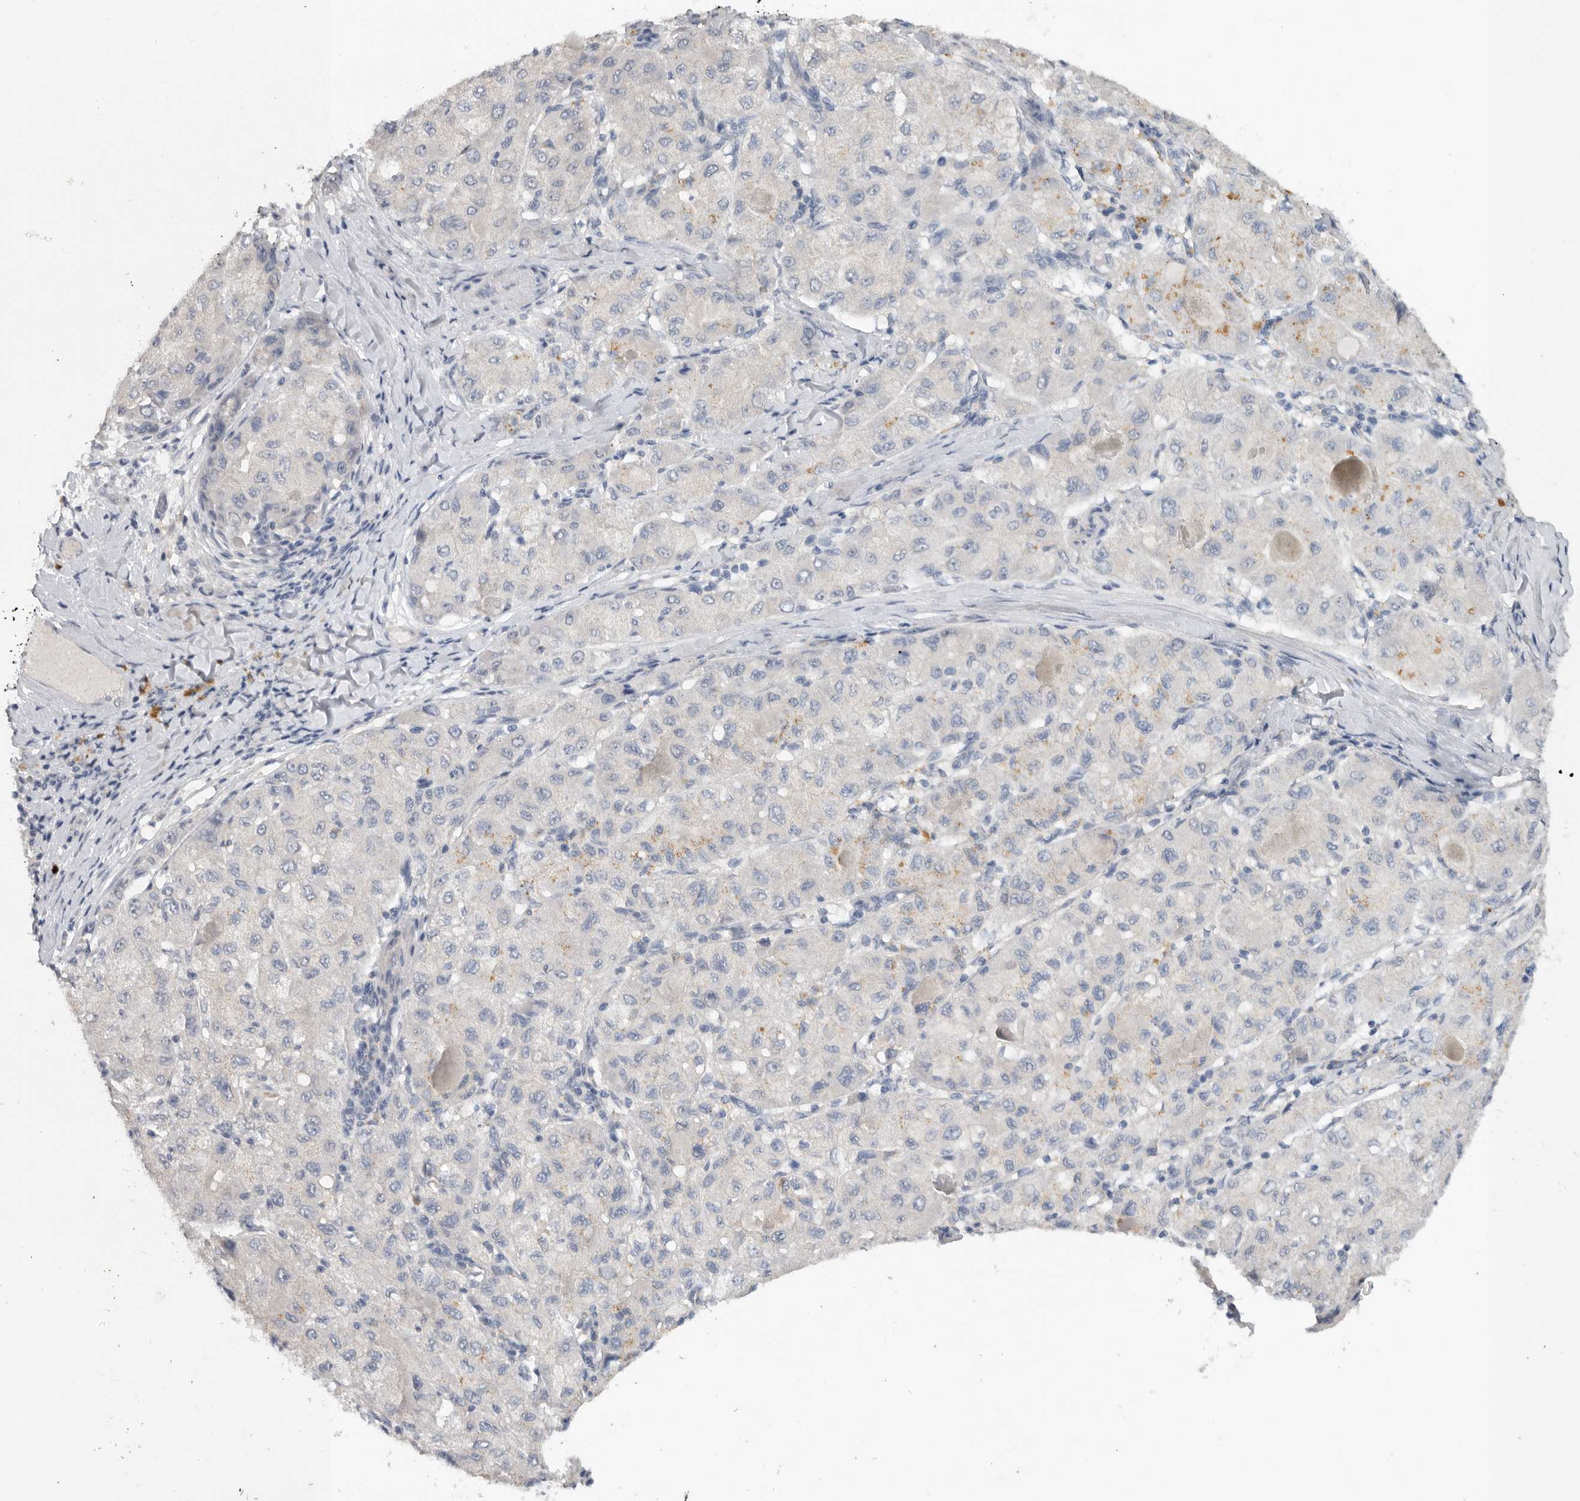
{"staining": {"intensity": "negative", "quantity": "none", "location": "none"}, "tissue": "liver cancer", "cell_type": "Tumor cells", "image_type": "cancer", "snomed": [{"axis": "morphology", "description": "Carcinoma, Hepatocellular, NOS"}, {"axis": "topography", "description": "Liver"}], "caption": "IHC of human liver cancer demonstrates no expression in tumor cells.", "gene": "REG4", "patient": {"sex": "male", "age": 80}}